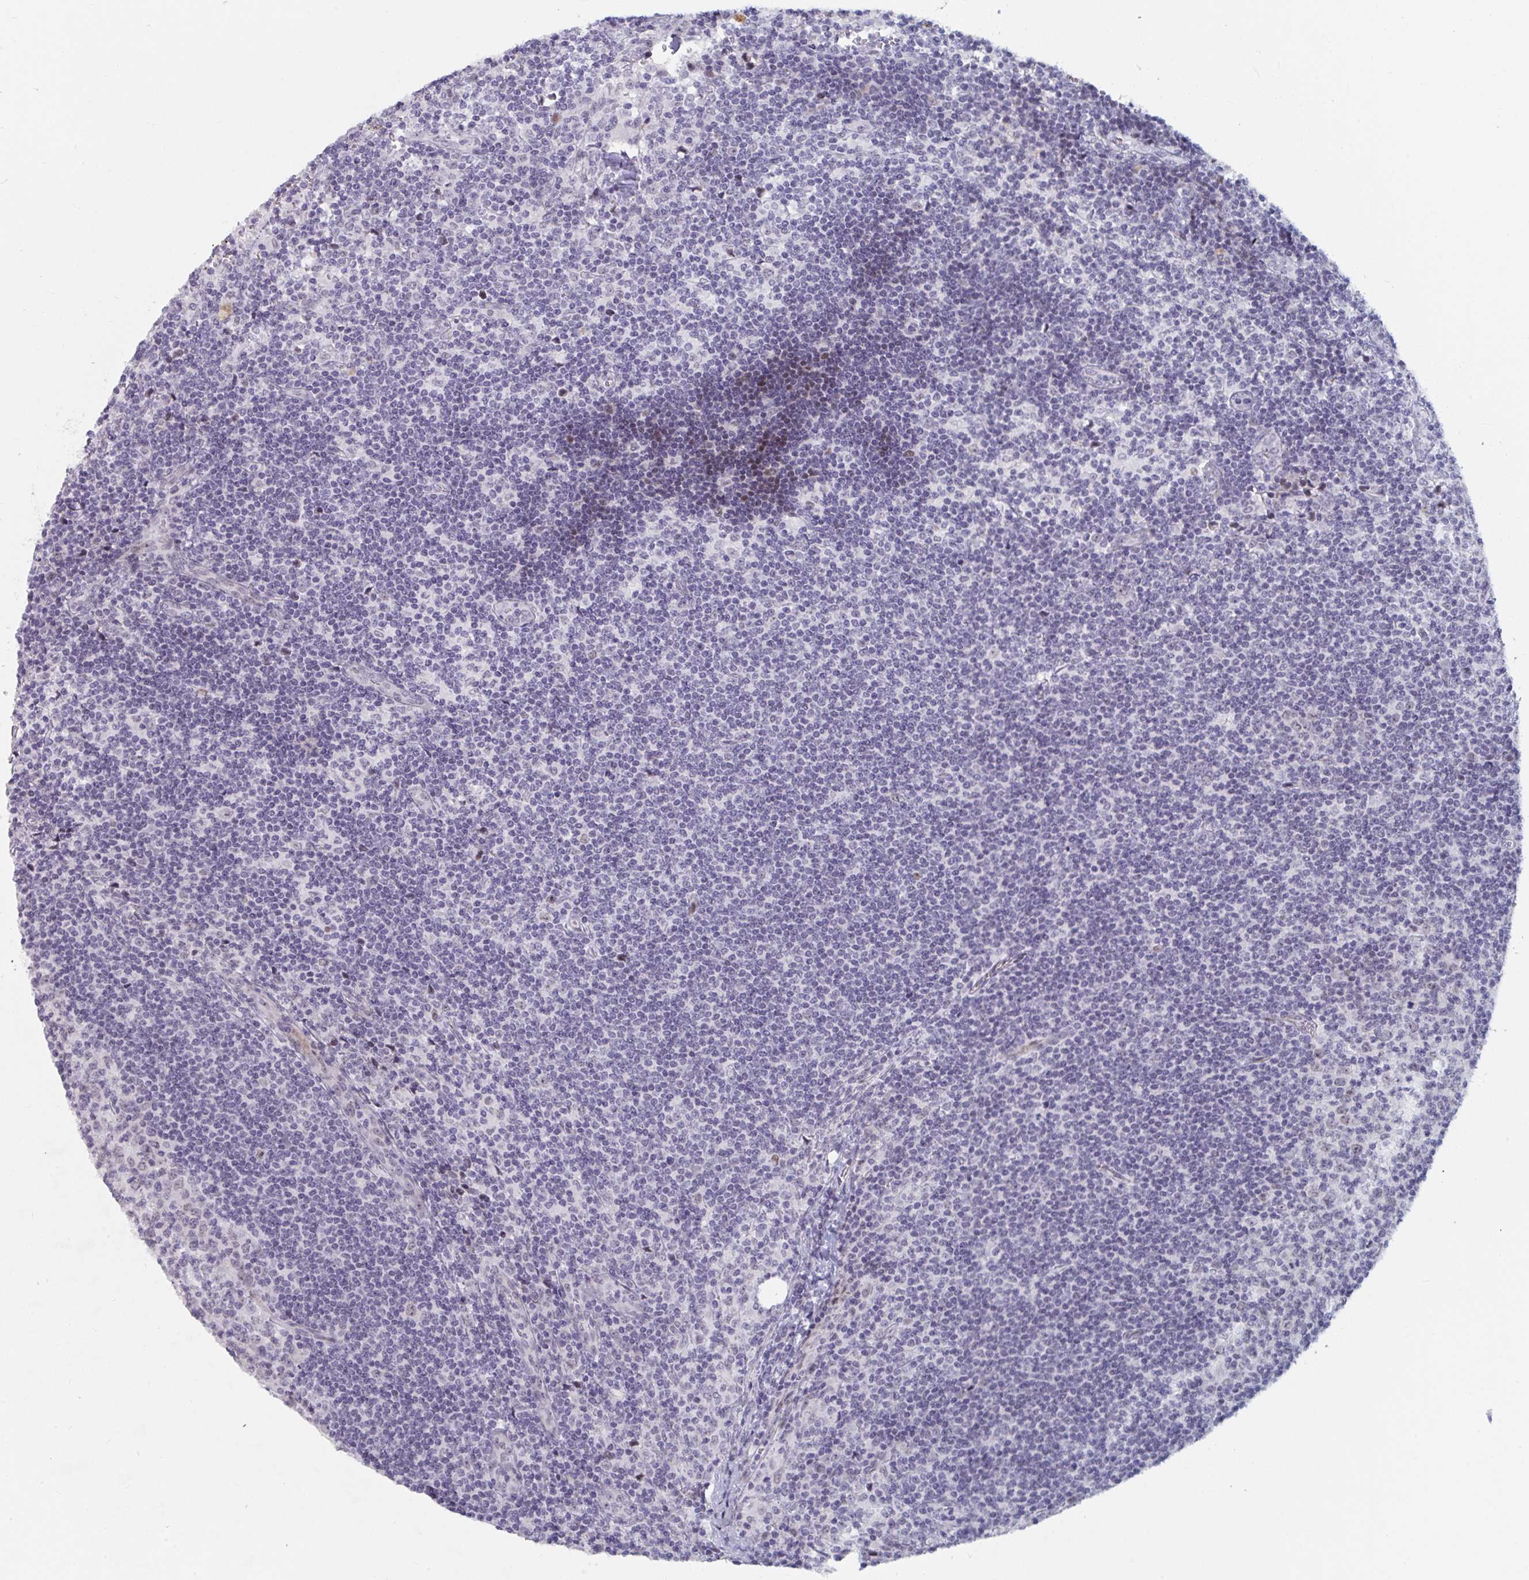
{"staining": {"intensity": "negative", "quantity": "none", "location": "none"}, "tissue": "lymph node", "cell_type": "Germinal center cells", "image_type": "normal", "snomed": [{"axis": "morphology", "description": "Normal tissue, NOS"}, {"axis": "topography", "description": "Lymph node"}], "caption": "Immunohistochemistry (IHC) micrograph of benign lymph node: lymph node stained with DAB (3,3'-diaminobenzidine) displays no significant protein positivity in germinal center cells. The staining is performed using DAB (3,3'-diaminobenzidine) brown chromogen with nuclei counter-stained in using hematoxylin.", "gene": "NR1H2", "patient": {"sex": "female", "age": 45}}